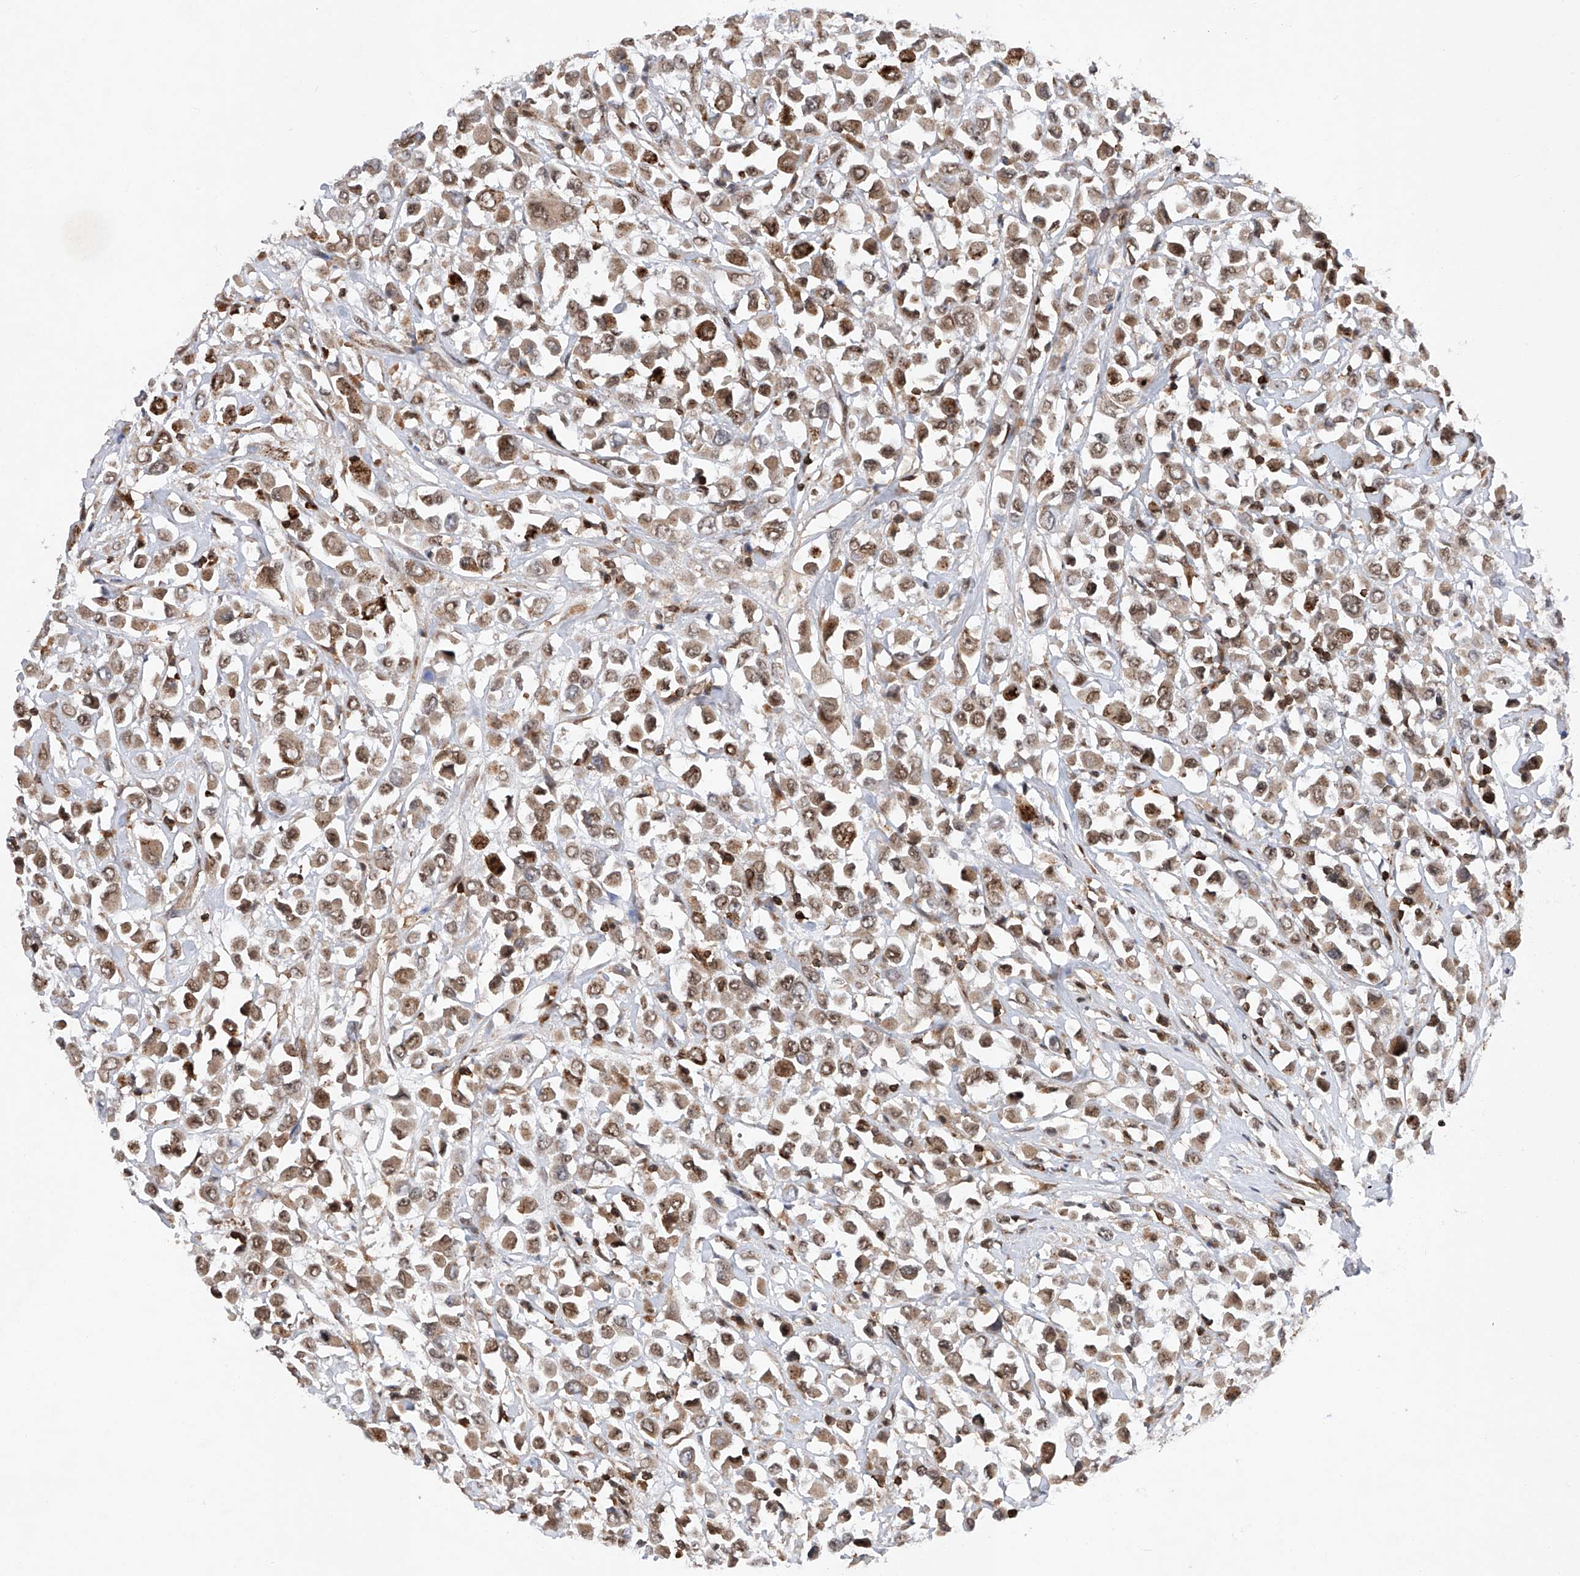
{"staining": {"intensity": "moderate", "quantity": ">75%", "location": "cytoplasmic/membranous,nuclear"}, "tissue": "breast cancer", "cell_type": "Tumor cells", "image_type": "cancer", "snomed": [{"axis": "morphology", "description": "Duct carcinoma"}, {"axis": "topography", "description": "Breast"}], "caption": "Breast invasive ductal carcinoma was stained to show a protein in brown. There is medium levels of moderate cytoplasmic/membranous and nuclear positivity in approximately >75% of tumor cells. The staining was performed using DAB (3,3'-diaminobenzidine), with brown indicating positive protein expression. Nuclei are stained blue with hematoxylin.", "gene": "ZNF280D", "patient": {"sex": "female", "age": 61}}